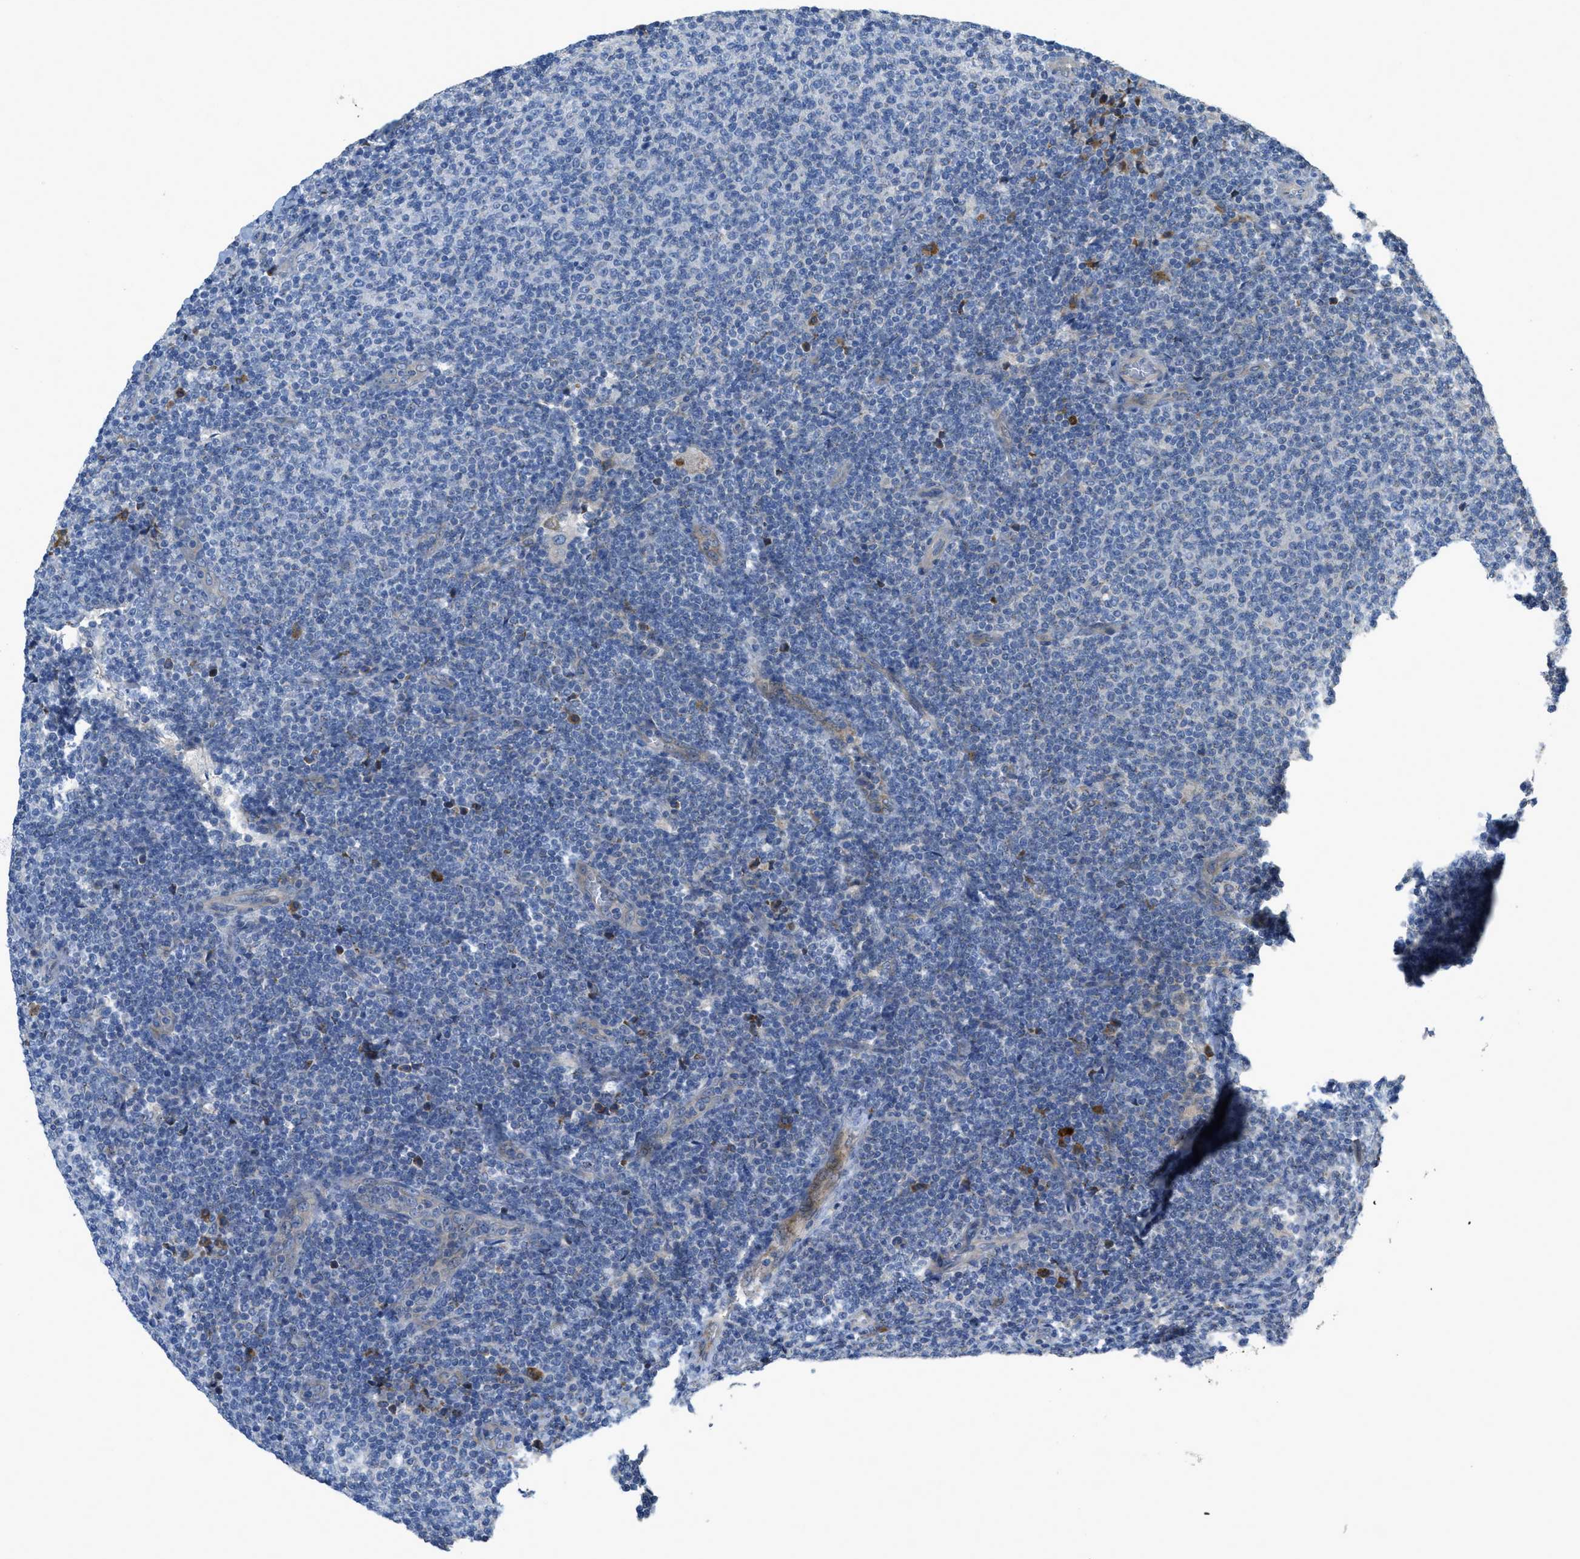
{"staining": {"intensity": "negative", "quantity": "none", "location": "none"}, "tissue": "lymphoma", "cell_type": "Tumor cells", "image_type": "cancer", "snomed": [{"axis": "morphology", "description": "Malignant lymphoma, non-Hodgkin's type, Low grade"}, {"axis": "topography", "description": "Lymph node"}], "caption": "Tumor cells show no significant staining in lymphoma.", "gene": "CASP10", "patient": {"sex": "male", "age": 66}}